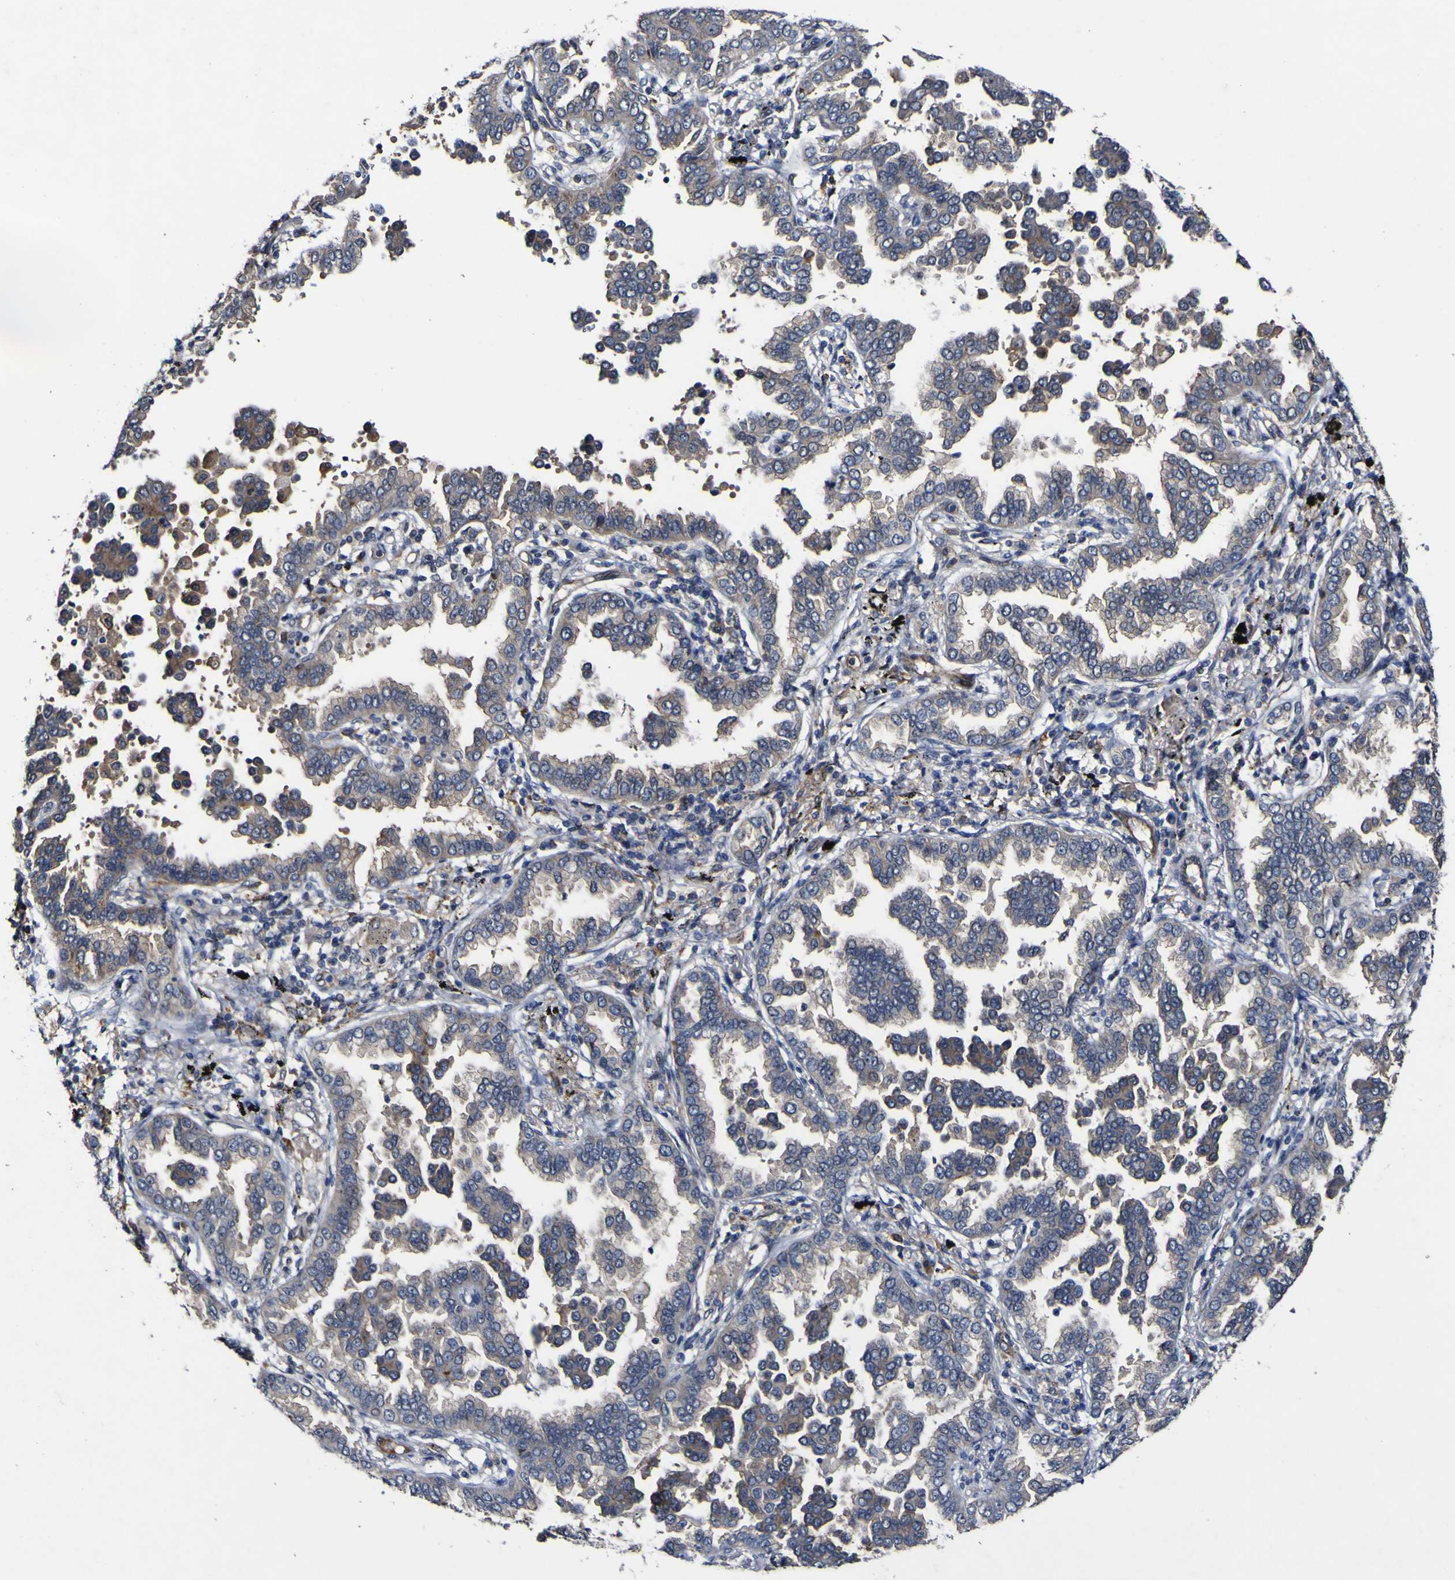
{"staining": {"intensity": "weak", "quantity": ">75%", "location": "cytoplasmic/membranous"}, "tissue": "lung cancer", "cell_type": "Tumor cells", "image_type": "cancer", "snomed": [{"axis": "morphology", "description": "Normal tissue, NOS"}, {"axis": "morphology", "description": "Adenocarcinoma, NOS"}, {"axis": "topography", "description": "Lung"}], "caption": "Immunohistochemical staining of human lung adenocarcinoma displays low levels of weak cytoplasmic/membranous protein staining in approximately >75% of tumor cells. (DAB IHC with brightfield microscopy, high magnification).", "gene": "CCL2", "patient": {"sex": "male", "age": 59}}